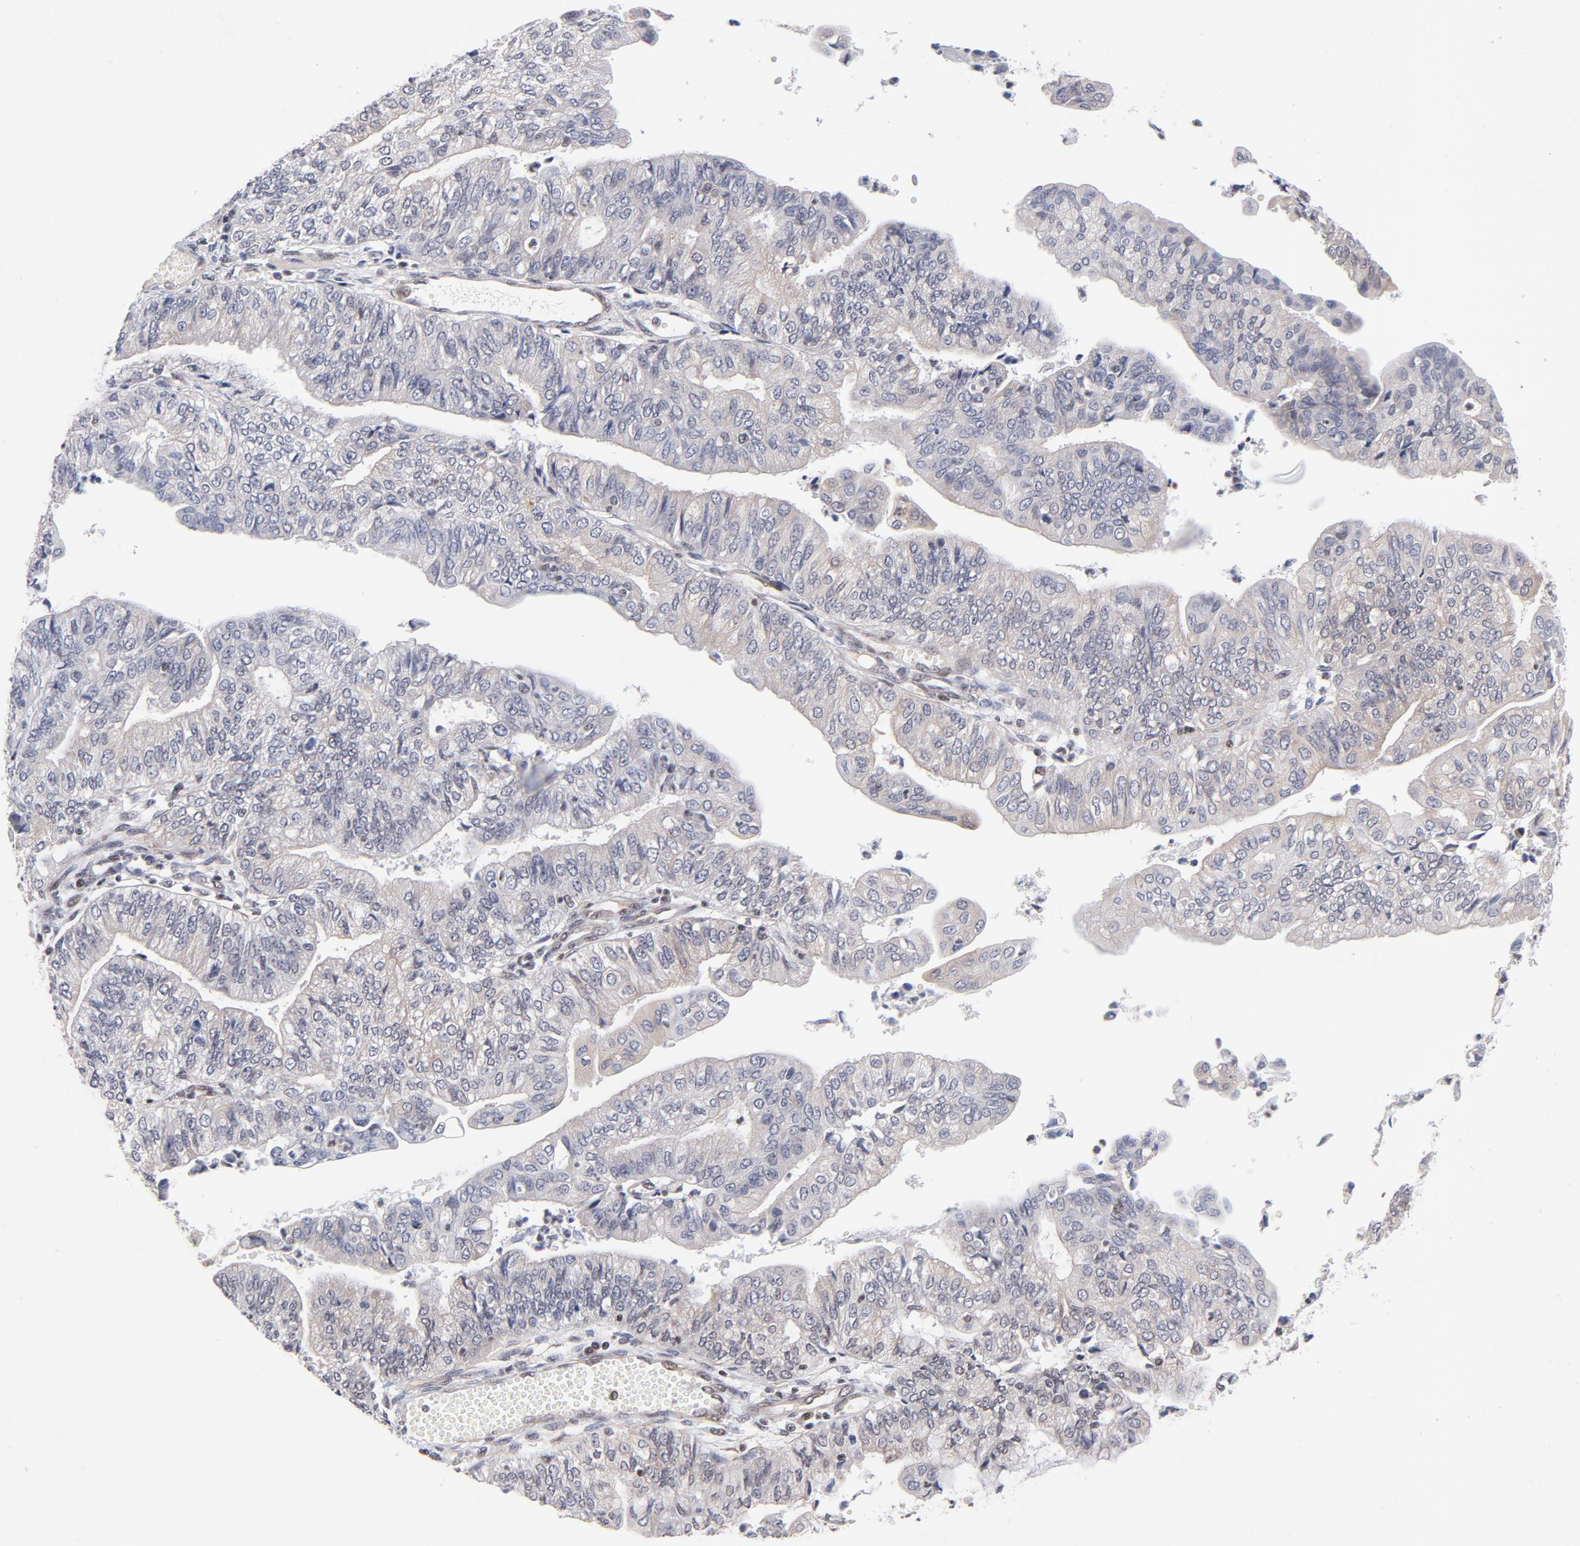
{"staining": {"intensity": "negative", "quantity": "none", "location": "none"}, "tissue": "endometrial cancer", "cell_type": "Tumor cells", "image_type": "cancer", "snomed": [{"axis": "morphology", "description": "Adenocarcinoma, NOS"}, {"axis": "topography", "description": "Endometrium"}], "caption": "Endometrial adenocarcinoma was stained to show a protein in brown. There is no significant expression in tumor cells.", "gene": "CTCF", "patient": {"sex": "female", "age": 59}}